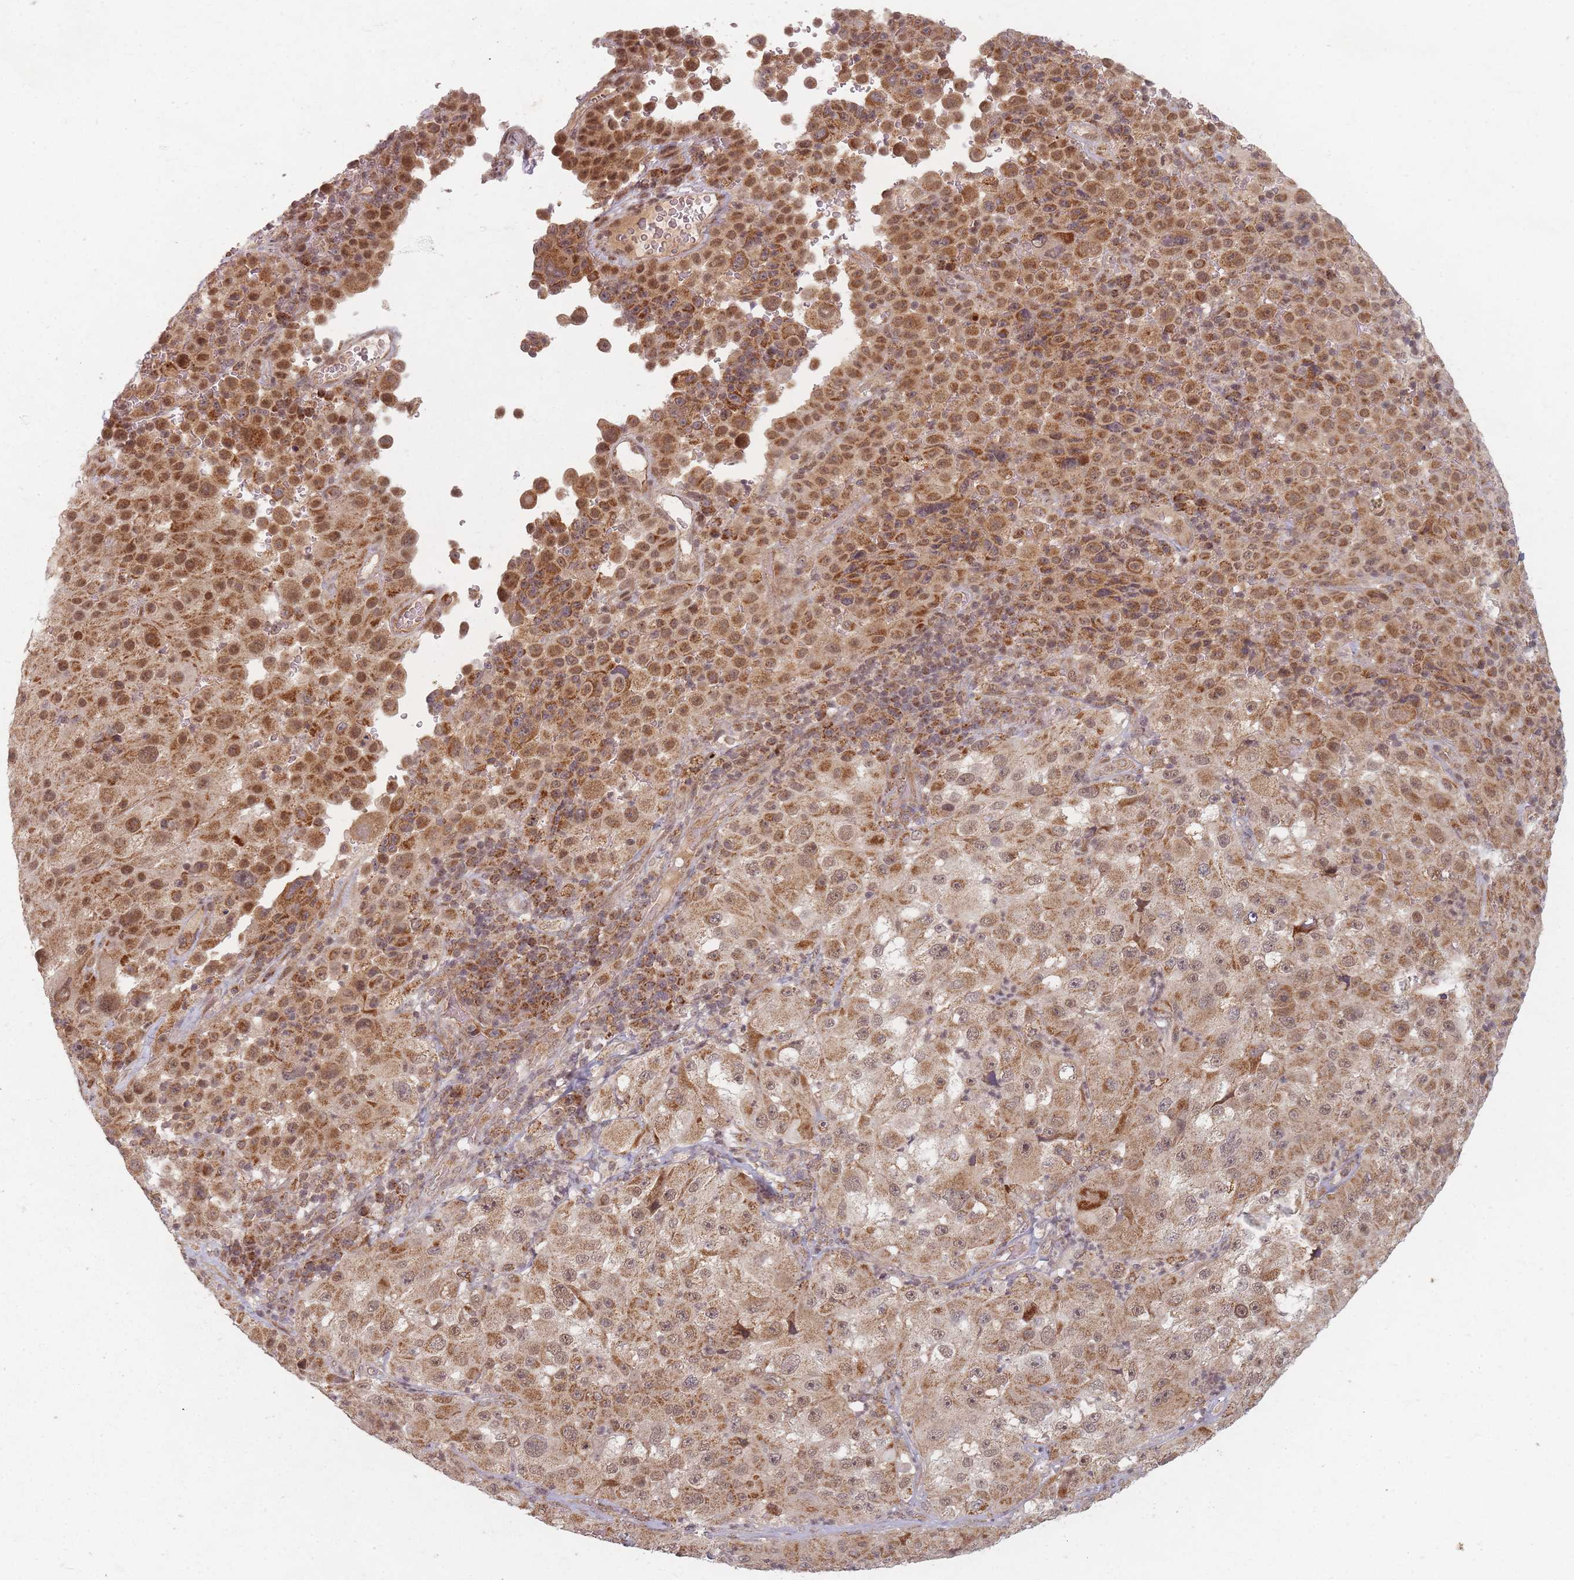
{"staining": {"intensity": "moderate", "quantity": ">75%", "location": "cytoplasmic/membranous,nuclear"}, "tissue": "melanoma", "cell_type": "Tumor cells", "image_type": "cancer", "snomed": [{"axis": "morphology", "description": "Malignant melanoma, Metastatic site"}, {"axis": "topography", "description": "Lymph node"}], "caption": "DAB (3,3'-diaminobenzidine) immunohistochemical staining of malignant melanoma (metastatic site) reveals moderate cytoplasmic/membranous and nuclear protein staining in approximately >75% of tumor cells. The protein of interest is shown in brown color, while the nuclei are stained blue.", "gene": "RADX", "patient": {"sex": "male", "age": 62}}